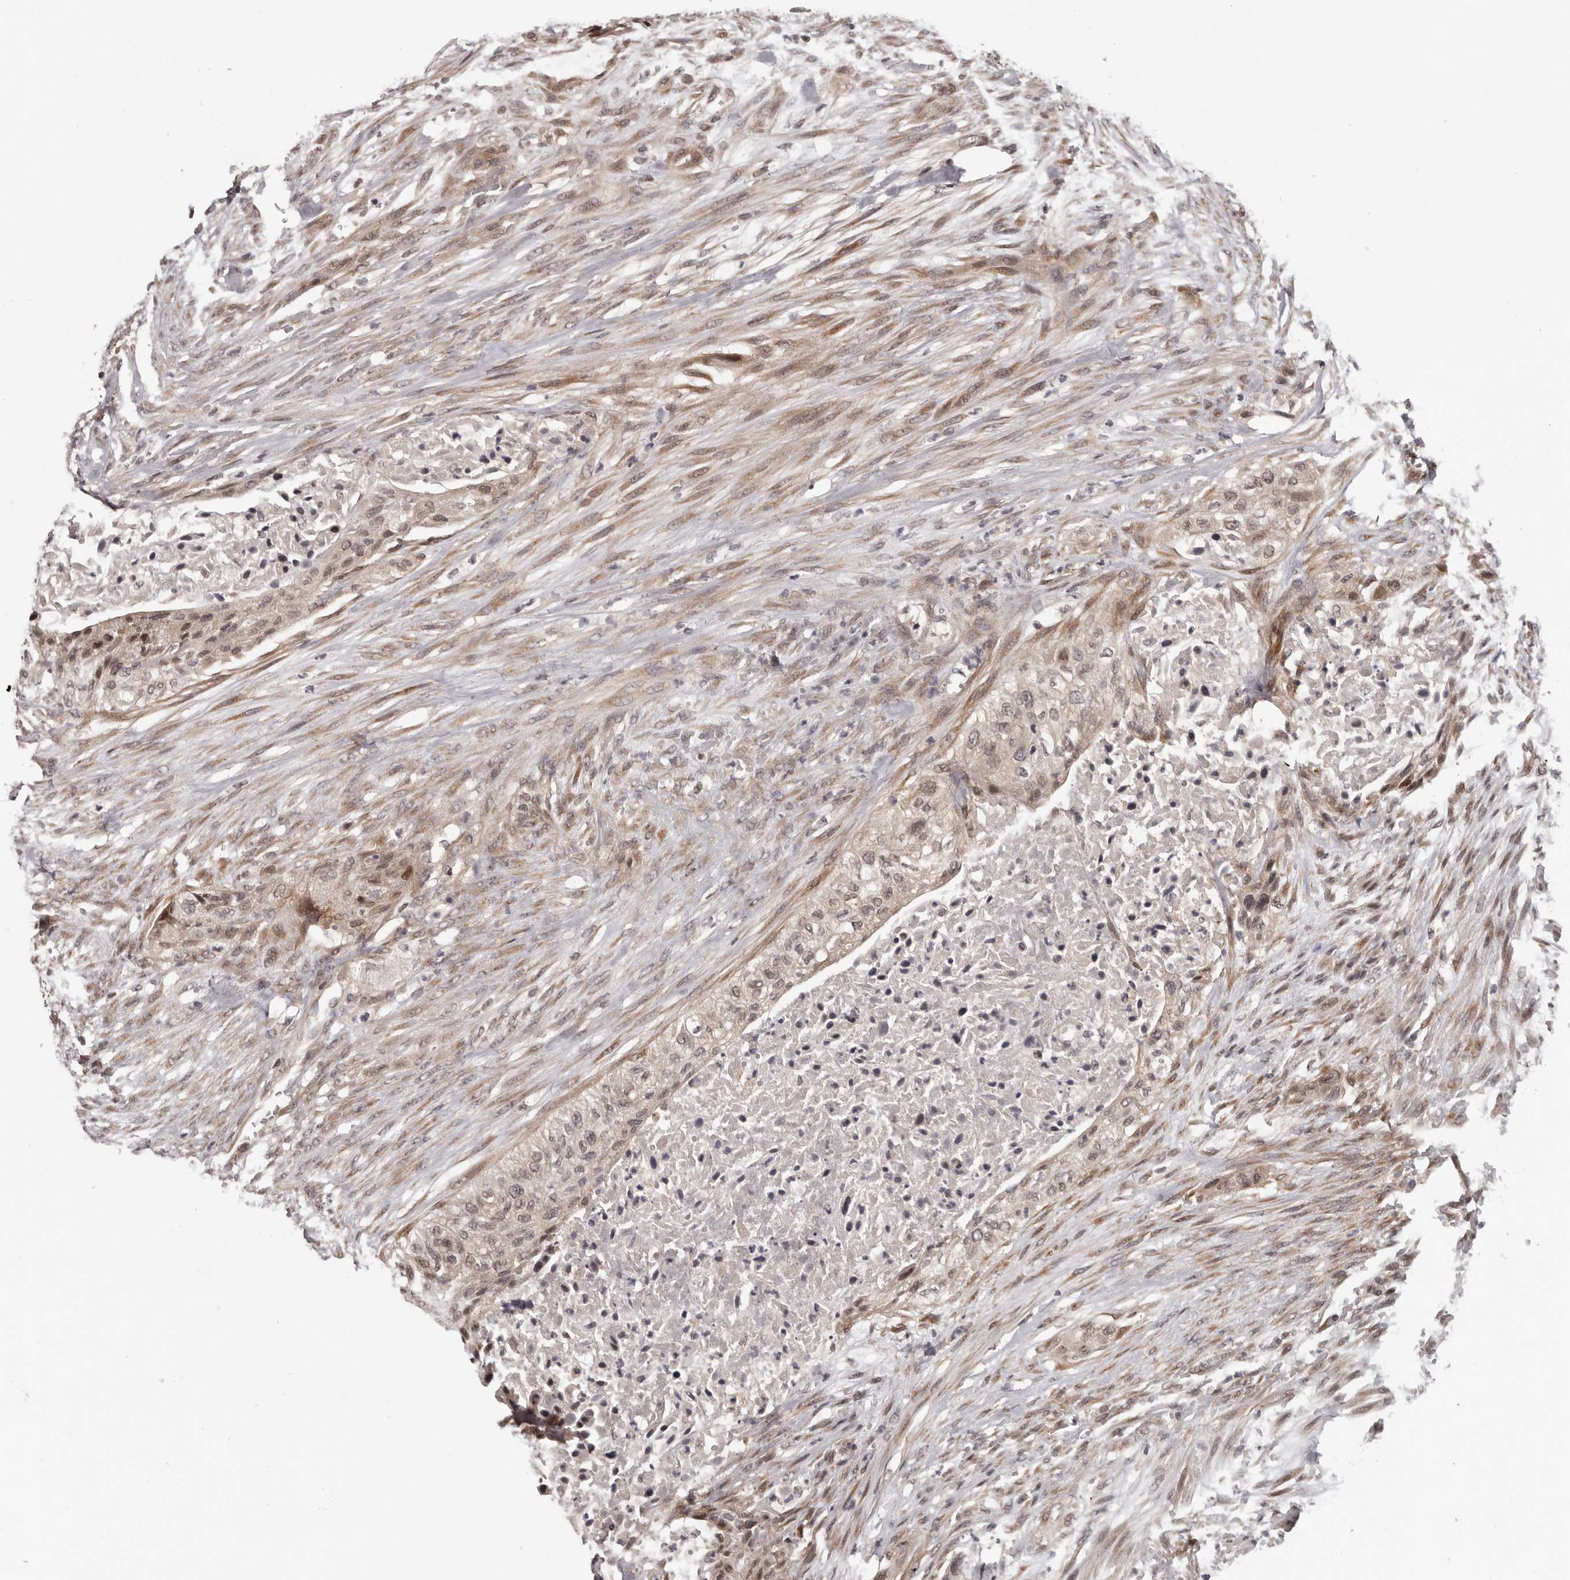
{"staining": {"intensity": "moderate", "quantity": ">75%", "location": "cytoplasmic/membranous,nuclear"}, "tissue": "urothelial cancer", "cell_type": "Tumor cells", "image_type": "cancer", "snomed": [{"axis": "morphology", "description": "Urothelial carcinoma, High grade"}, {"axis": "topography", "description": "Urinary bladder"}], "caption": "Immunohistochemical staining of urothelial cancer reveals medium levels of moderate cytoplasmic/membranous and nuclear expression in about >75% of tumor cells.", "gene": "TBX5", "patient": {"sex": "male", "age": 35}}